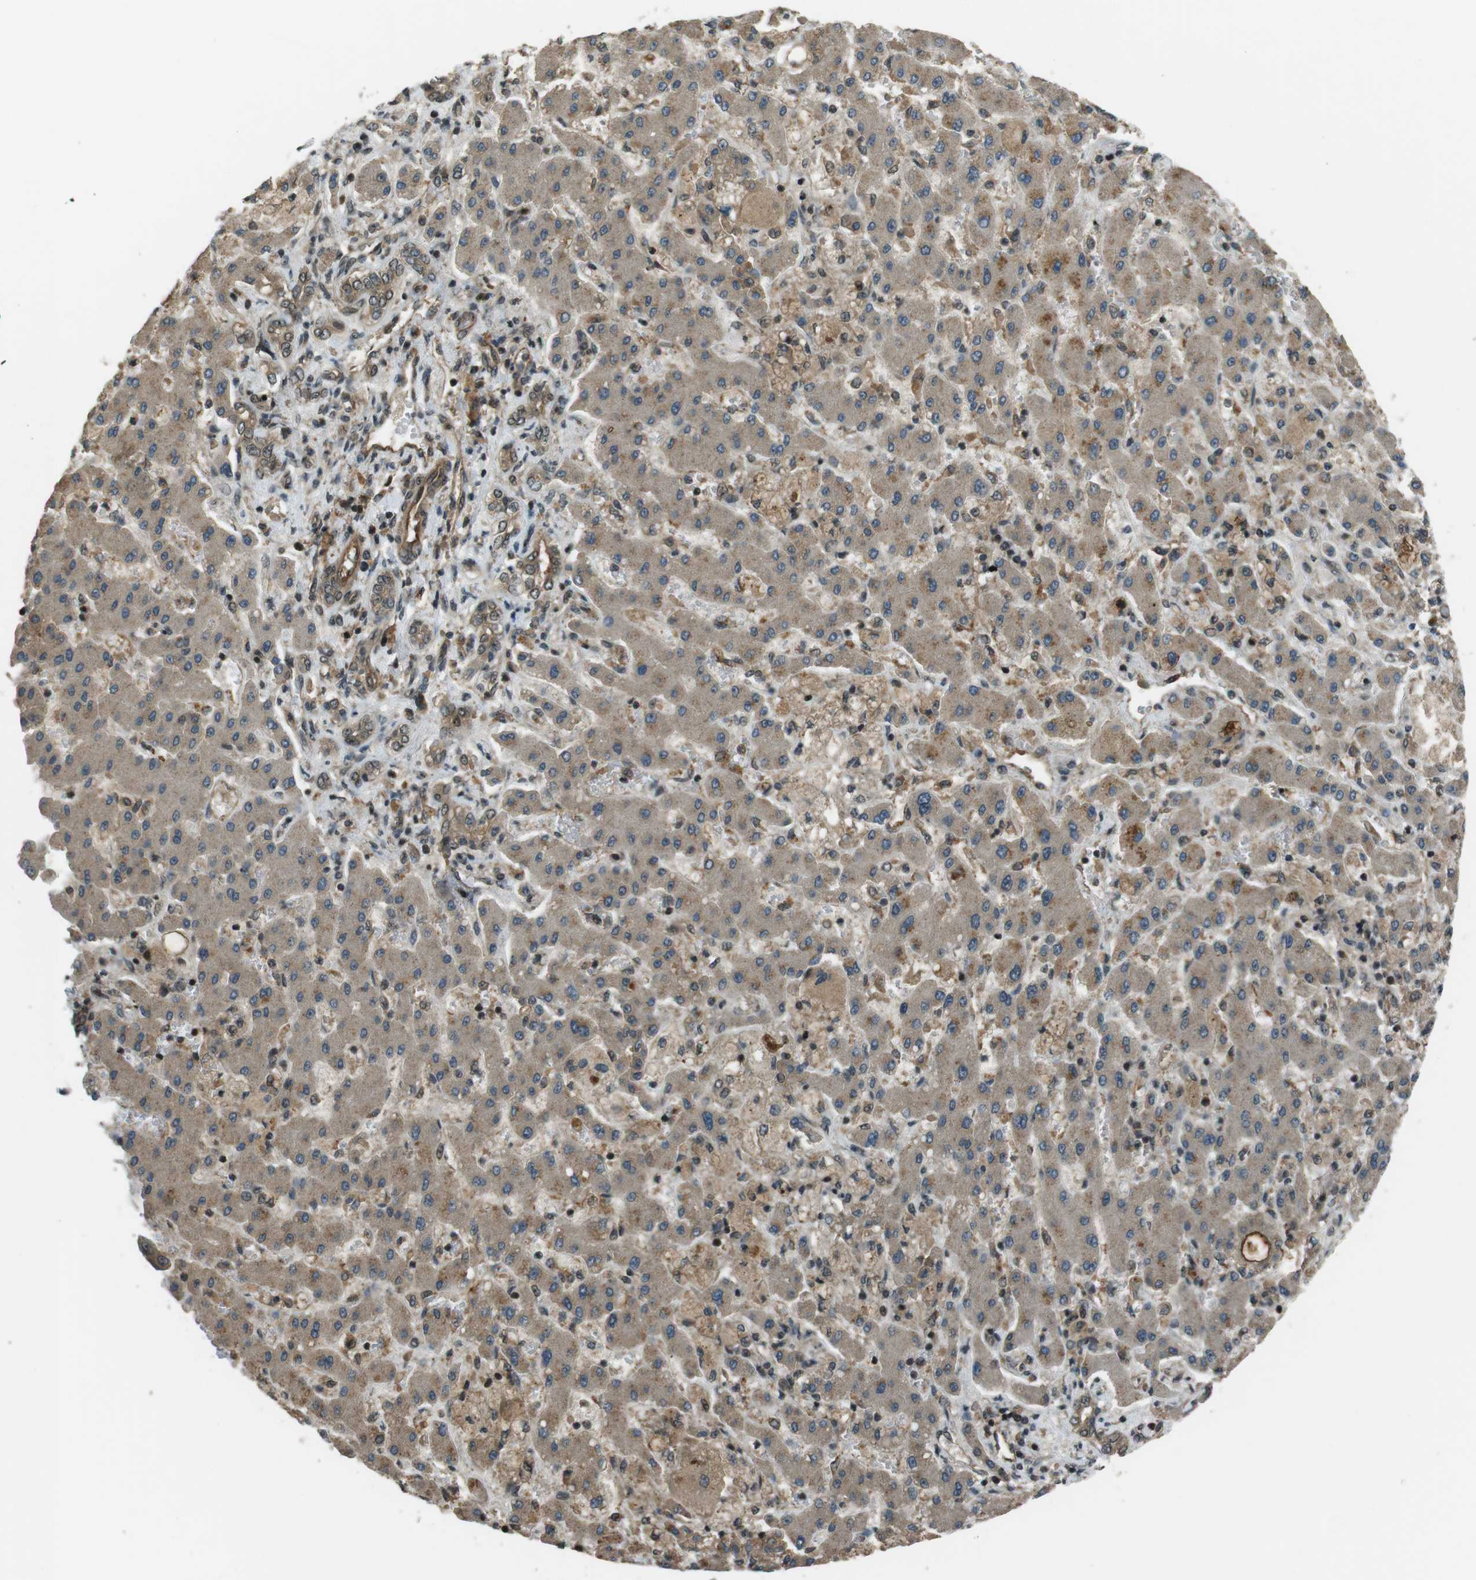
{"staining": {"intensity": "moderate", "quantity": ">75%", "location": "cytoplasmic/membranous"}, "tissue": "liver cancer", "cell_type": "Tumor cells", "image_type": "cancer", "snomed": [{"axis": "morphology", "description": "Cholangiocarcinoma"}, {"axis": "topography", "description": "Liver"}], "caption": "Immunohistochemistry (IHC) (DAB (3,3'-diaminobenzidine)) staining of human cholangiocarcinoma (liver) reveals moderate cytoplasmic/membranous protein expression in approximately >75% of tumor cells.", "gene": "TIAM2", "patient": {"sex": "male", "age": 50}}